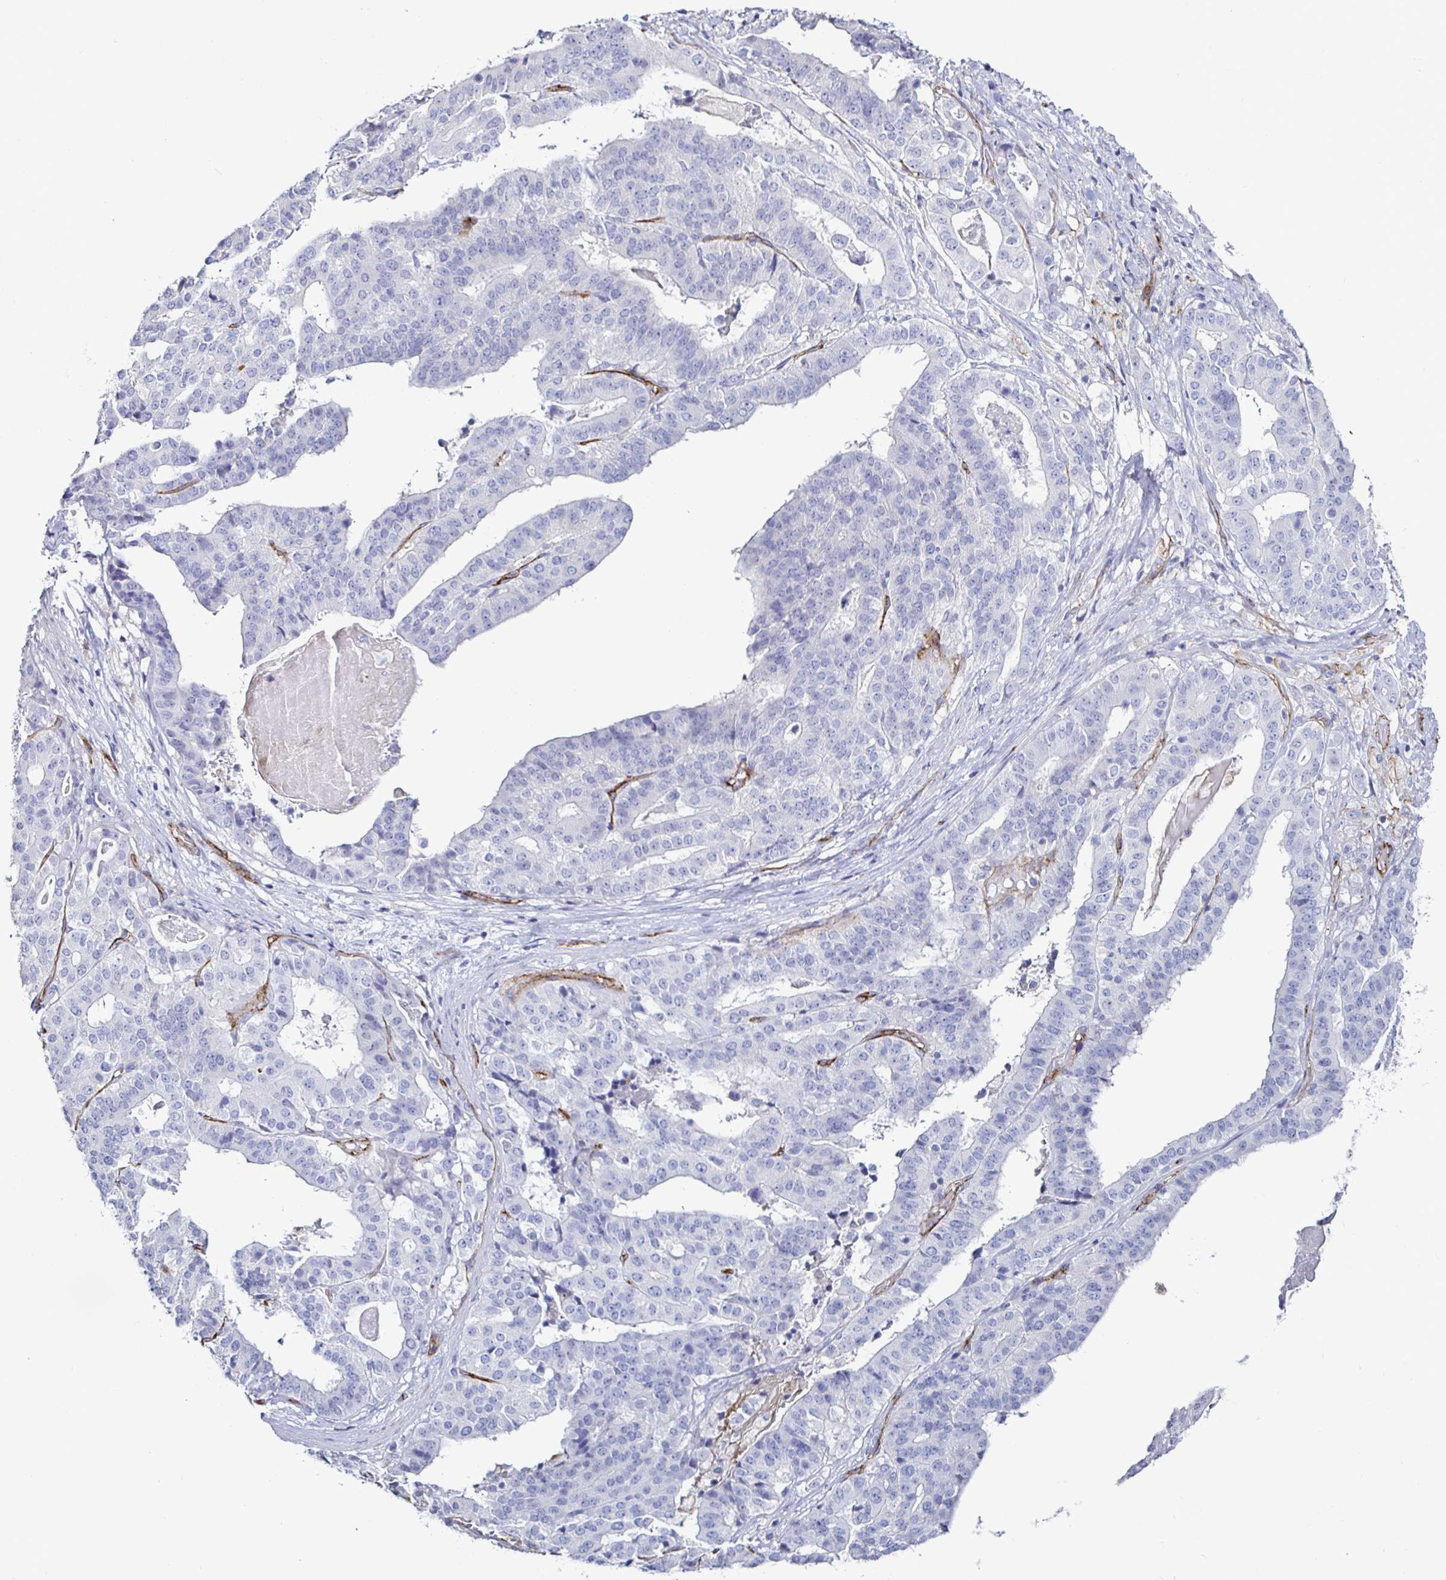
{"staining": {"intensity": "negative", "quantity": "none", "location": "none"}, "tissue": "stomach cancer", "cell_type": "Tumor cells", "image_type": "cancer", "snomed": [{"axis": "morphology", "description": "Adenocarcinoma, NOS"}, {"axis": "topography", "description": "Stomach"}], "caption": "High power microscopy image of an immunohistochemistry image of stomach cancer (adenocarcinoma), revealing no significant staining in tumor cells. (DAB (3,3'-diaminobenzidine) IHC with hematoxylin counter stain).", "gene": "ACSBG2", "patient": {"sex": "male", "age": 48}}